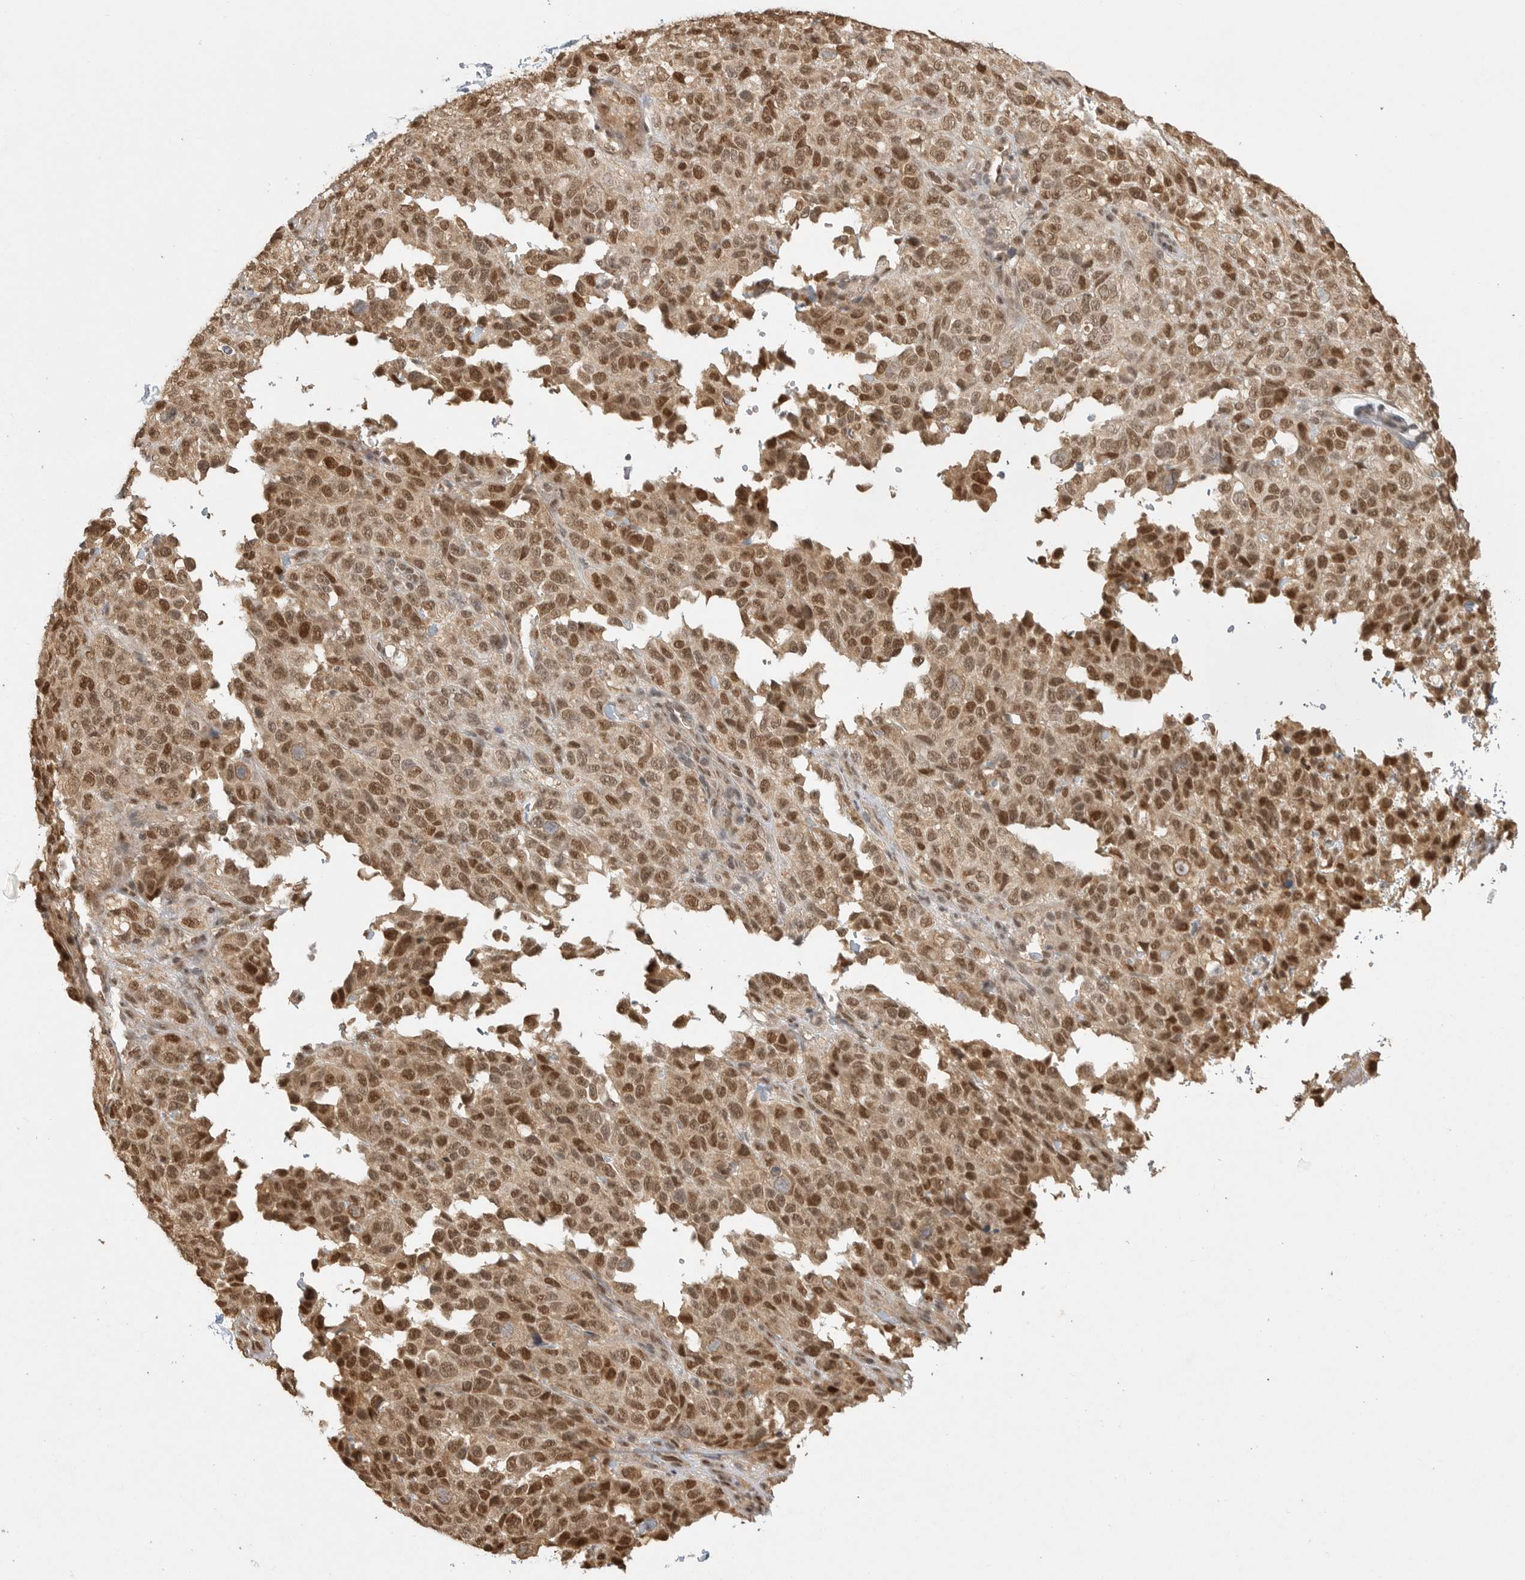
{"staining": {"intensity": "strong", "quantity": ">75%", "location": "cytoplasmic/membranous,nuclear"}, "tissue": "melanoma", "cell_type": "Tumor cells", "image_type": "cancer", "snomed": [{"axis": "morphology", "description": "Malignant melanoma, Metastatic site"}, {"axis": "topography", "description": "Skin"}], "caption": "Melanoma stained for a protein reveals strong cytoplasmic/membranous and nuclear positivity in tumor cells. (DAB IHC with brightfield microscopy, high magnification).", "gene": "DFFA", "patient": {"sex": "female", "age": 72}}